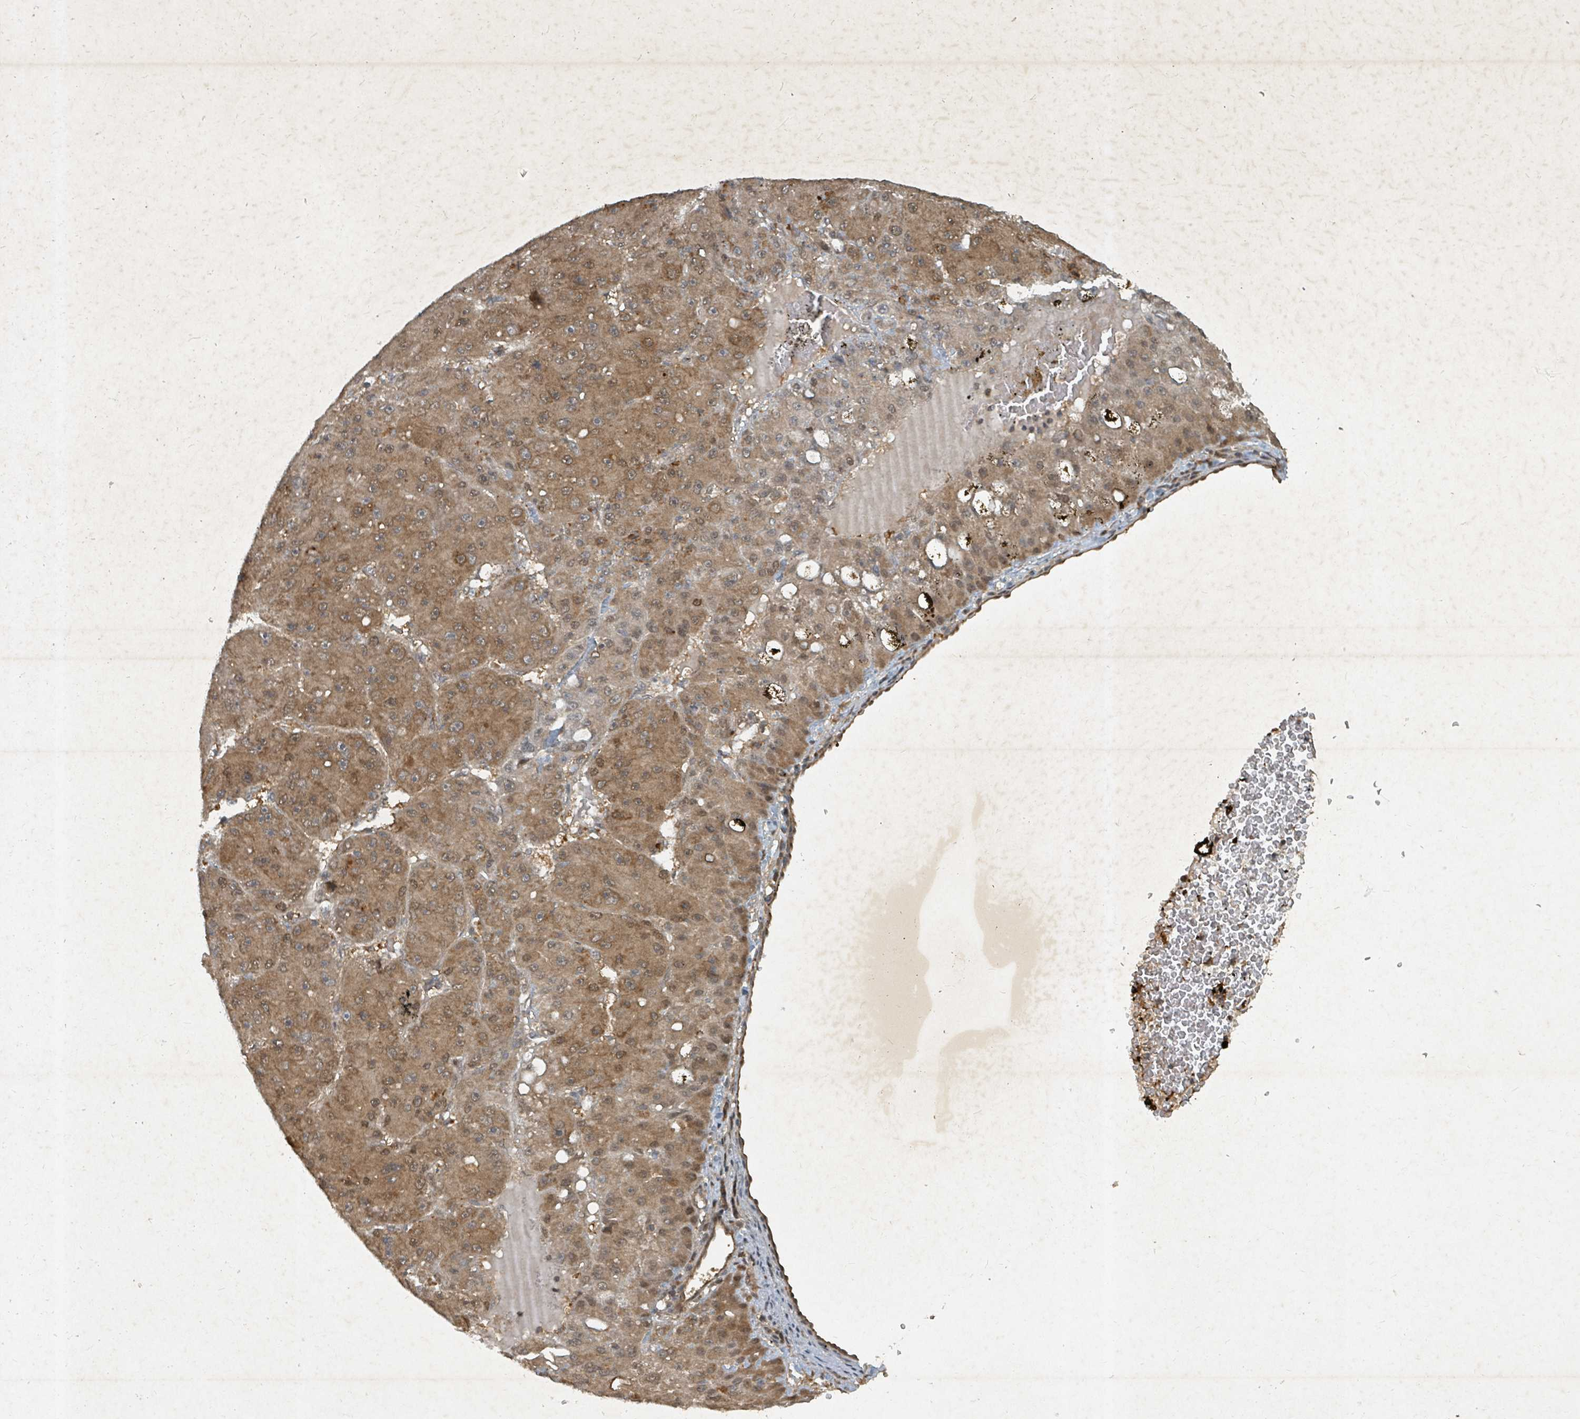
{"staining": {"intensity": "moderate", "quantity": ">75%", "location": "cytoplasmic/membranous,nuclear"}, "tissue": "liver cancer", "cell_type": "Tumor cells", "image_type": "cancer", "snomed": [{"axis": "morphology", "description": "Carcinoma, Hepatocellular, NOS"}, {"axis": "topography", "description": "Liver"}], "caption": "Immunohistochemical staining of human liver cancer (hepatocellular carcinoma) demonstrates medium levels of moderate cytoplasmic/membranous and nuclear protein positivity in about >75% of tumor cells.", "gene": "KDM4E", "patient": {"sex": "male", "age": 67}}